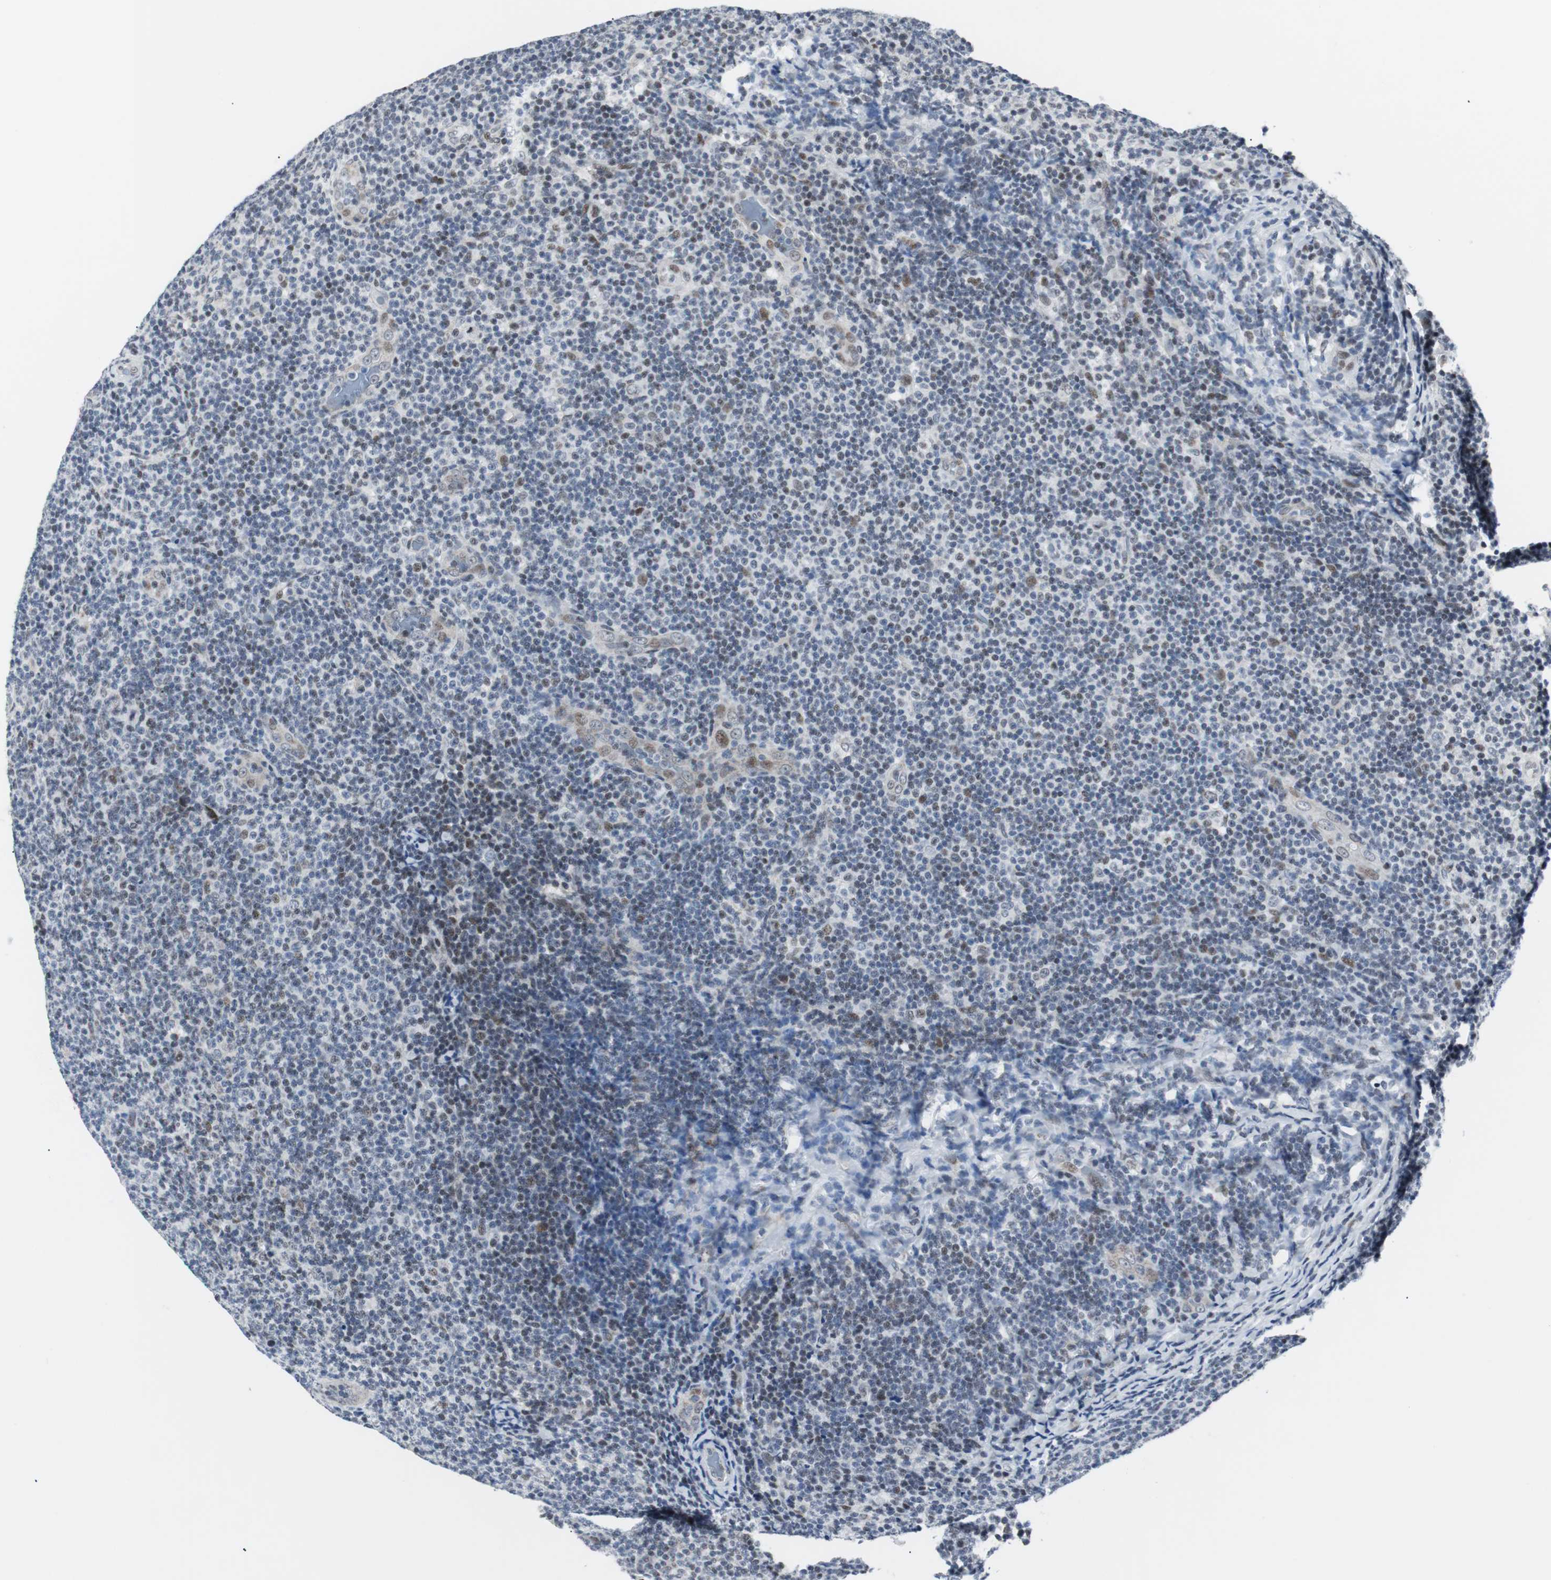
{"staining": {"intensity": "weak", "quantity": "25%-75%", "location": "nuclear"}, "tissue": "lymphoma", "cell_type": "Tumor cells", "image_type": "cancer", "snomed": [{"axis": "morphology", "description": "Malignant lymphoma, non-Hodgkin's type, Low grade"}, {"axis": "topography", "description": "Lymph node"}], "caption": "Lymphoma was stained to show a protein in brown. There is low levels of weak nuclear positivity in approximately 25%-75% of tumor cells.", "gene": "MTA1", "patient": {"sex": "male", "age": 83}}